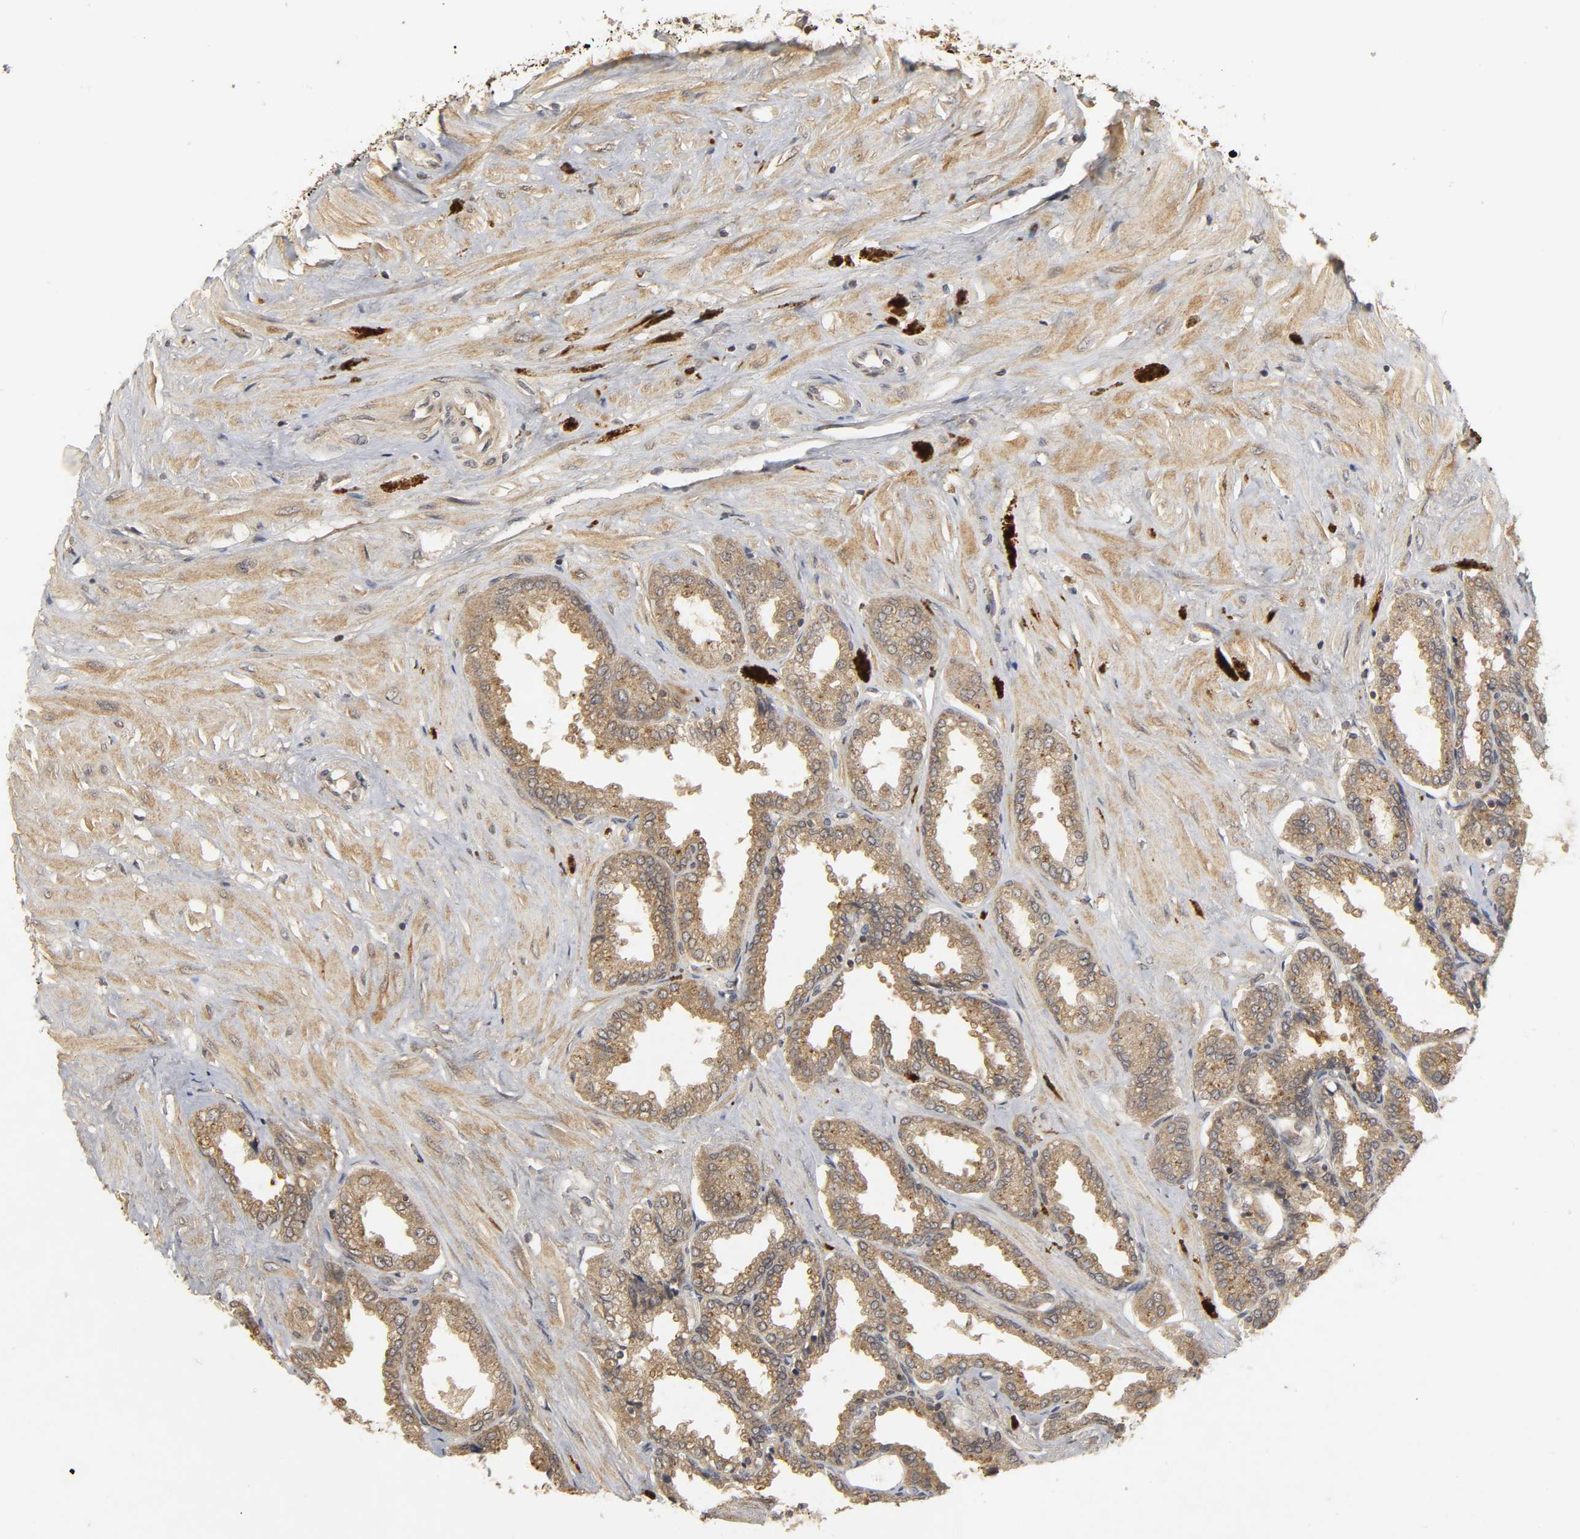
{"staining": {"intensity": "moderate", "quantity": ">75%", "location": "cytoplasmic/membranous"}, "tissue": "seminal vesicle", "cell_type": "Glandular cells", "image_type": "normal", "snomed": [{"axis": "morphology", "description": "Normal tissue, NOS"}, {"axis": "topography", "description": "Seminal veicle"}], "caption": "Immunohistochemistry histopathology image of unremarkable human seminal vesicle stained for a protein (brown), which shows medium levels of moderate cytoplasmic/membranous staining in about >75% of glandular cells.", "gene": "TRAF6", "patient": {"sex": "male", "age": 46}}